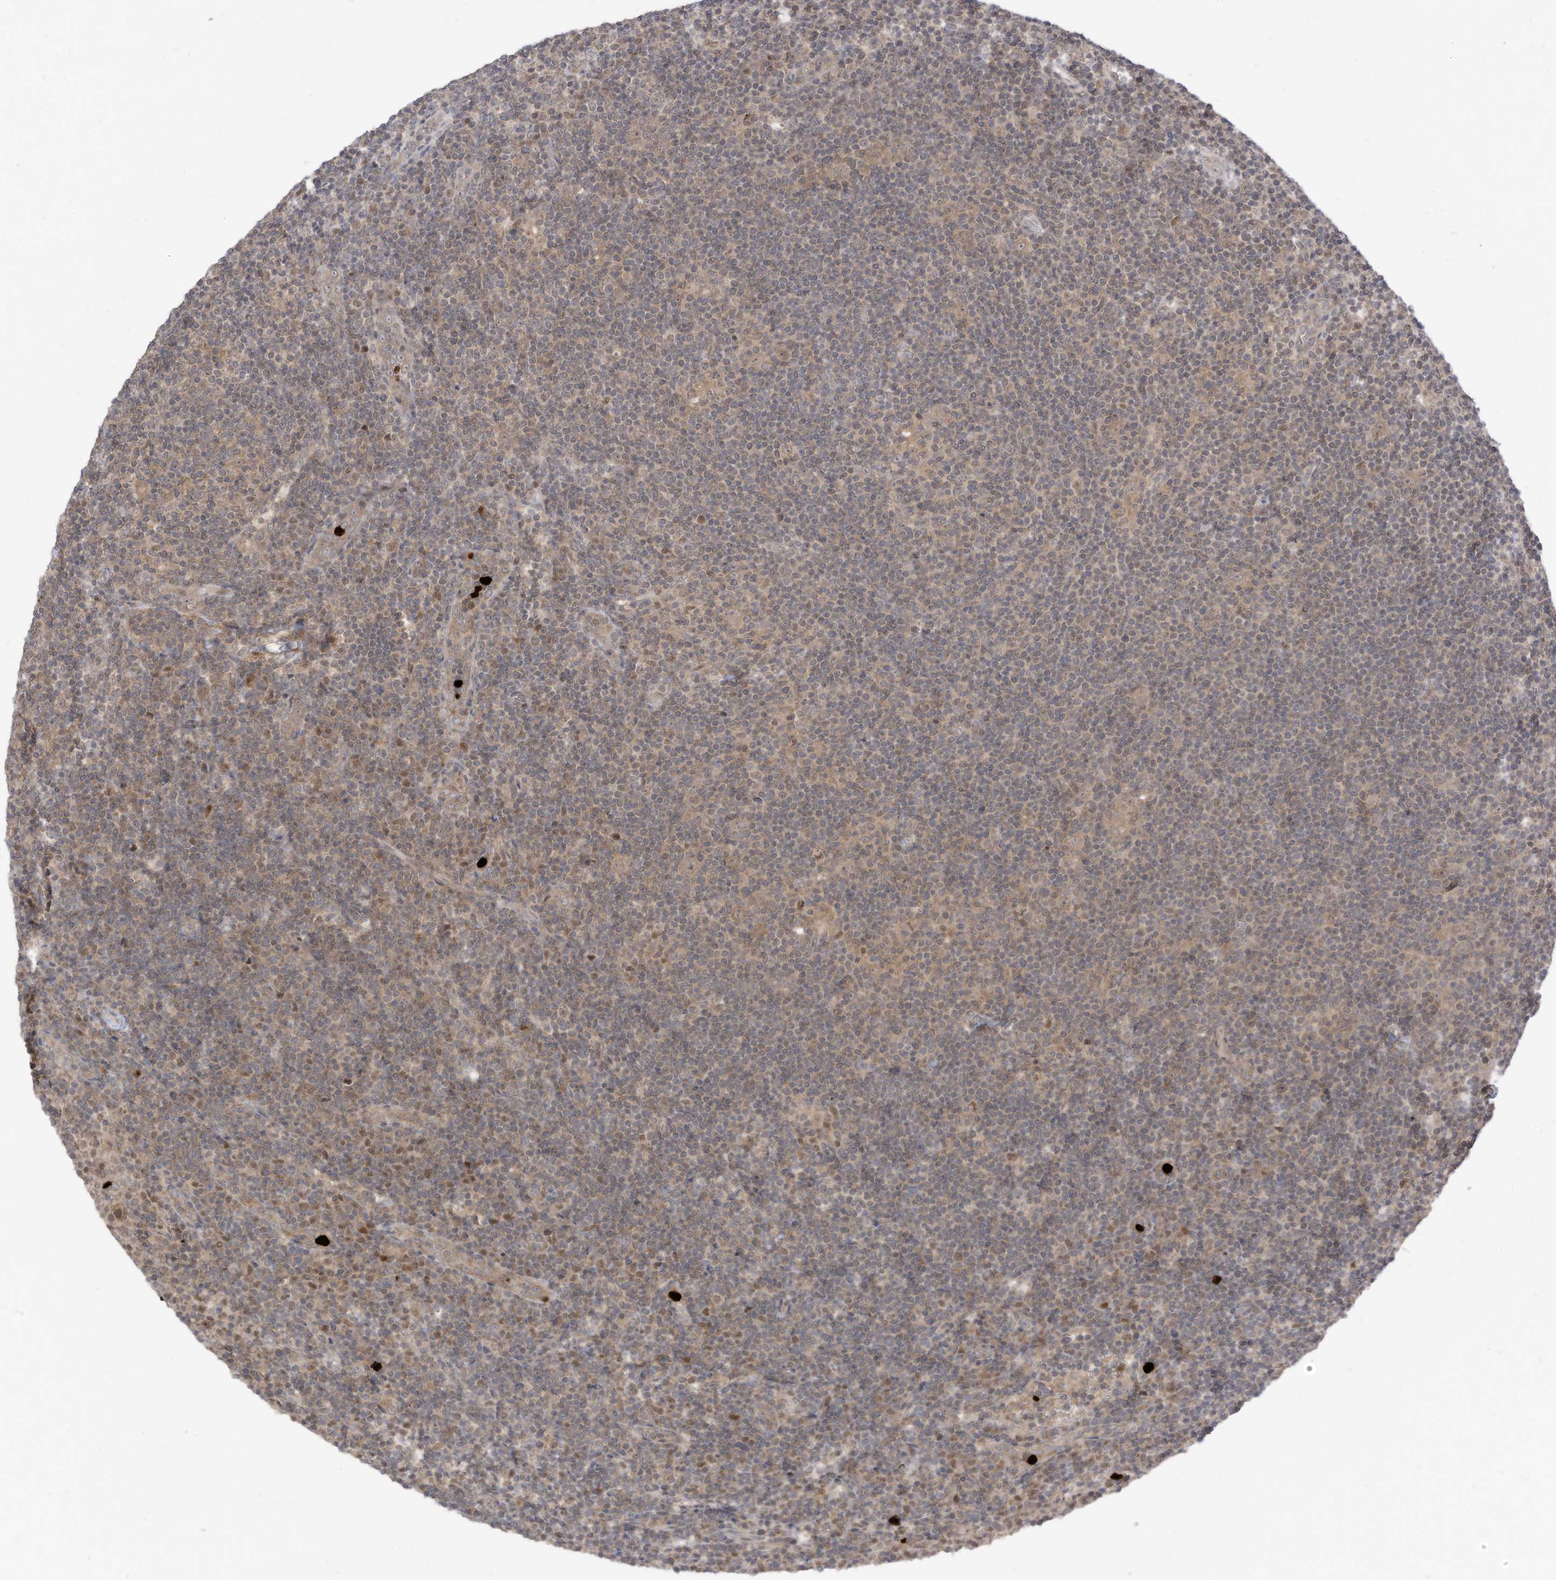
{"staining": {"intensity": "negative", "quantity": "none", "location": "none"}, "tissue": "lymphoma", "cell_type": "Tumor cells", "image_type": "cancer", "snomed": [{"axis": "morphology", "description": "Hodgkin's disease, NOS"}, {"axis": "topography", "description": "Lymph node"}], "caption": "A histopathology image of lymphoma stained for a protein demonstrates no brown staining in tumor cells.", "gene": "CNKSR1", "patient": {"sex": "female", "age": 57}}